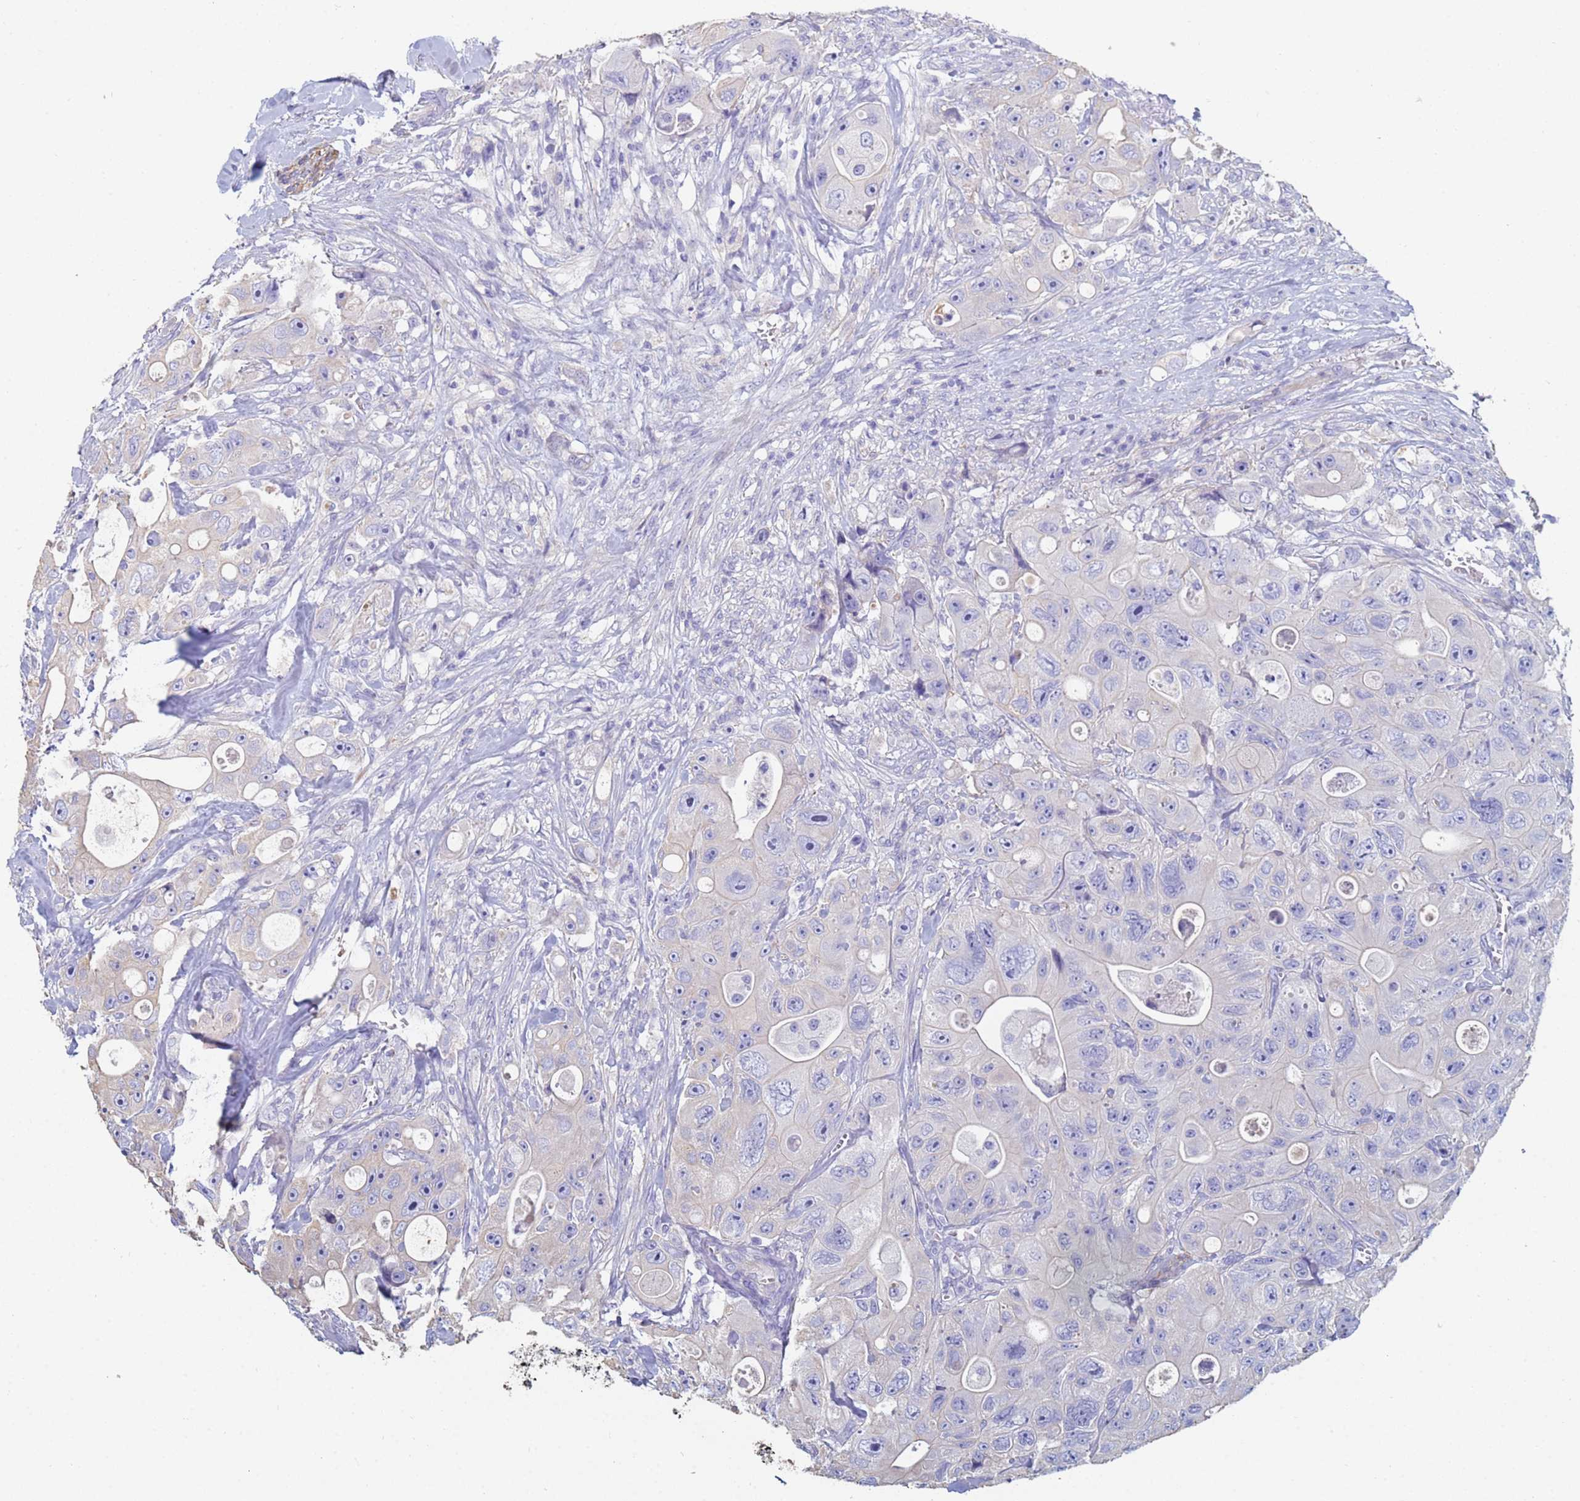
{"staining": {"intensity": "negative", "quantity": "none", "location": "none"}, "tissue": "colorectal cancer", "cell_type": "Tumor cells", "image_type": "cancer", "snomed": [{"axis": "morphology", "description": "Adenocarcinoma, NOS"}, {"axis": "topography", "description": "Colon"}], "caption": "This micrograph is of colorectal cancer (adenocarcinoma) stained with immunohistochemistry (IHC) to label a protein in brown with the nuclei are counter-stained blue. There is no expression in tumor cells.", "gene": "ABCA8", "patient": {"sex": "female", "age": 46}}